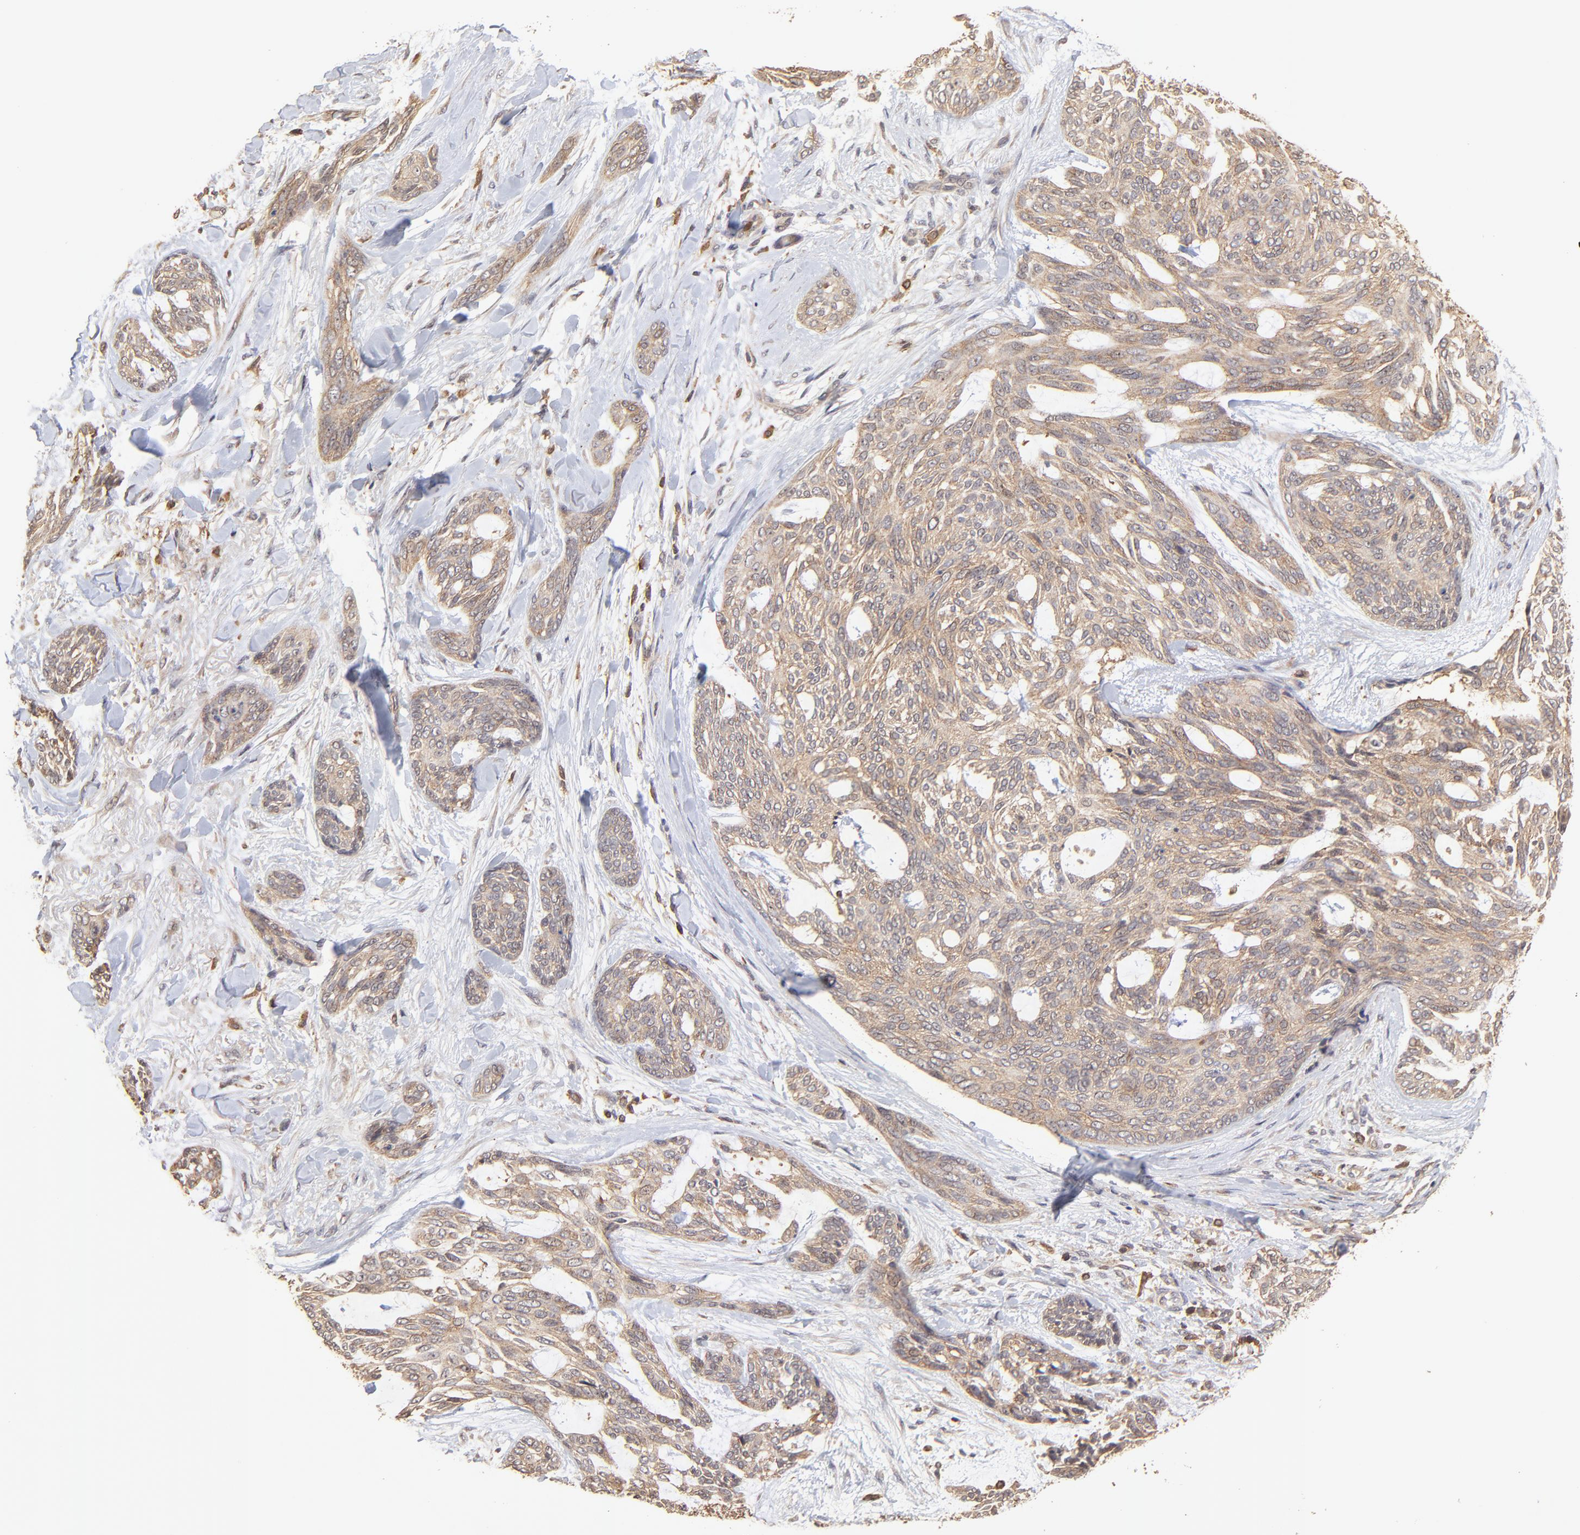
{"staining": {"intensity": "moderate", "quantity": ">75%", "location": "cytoplasmic/membranous"}, "tissue": "skin cancer", "cell_type": "Tumor cells", "image_type": "cancer", "snomed": [{"axis": "morphology", "description": "Normal tissue, NOS"}, {"axis": "morphology", "description": "Basal cell carcinoma"}, {"axis": "topography", "description": "Skin"}], "caption": "A brown stain shows moderate cytoplasmic/membranous expression of a protein in skin basal cell carcinoma tumor cells.", "gene": "STON2", "patient": {"sex": "female", "age": 71}}